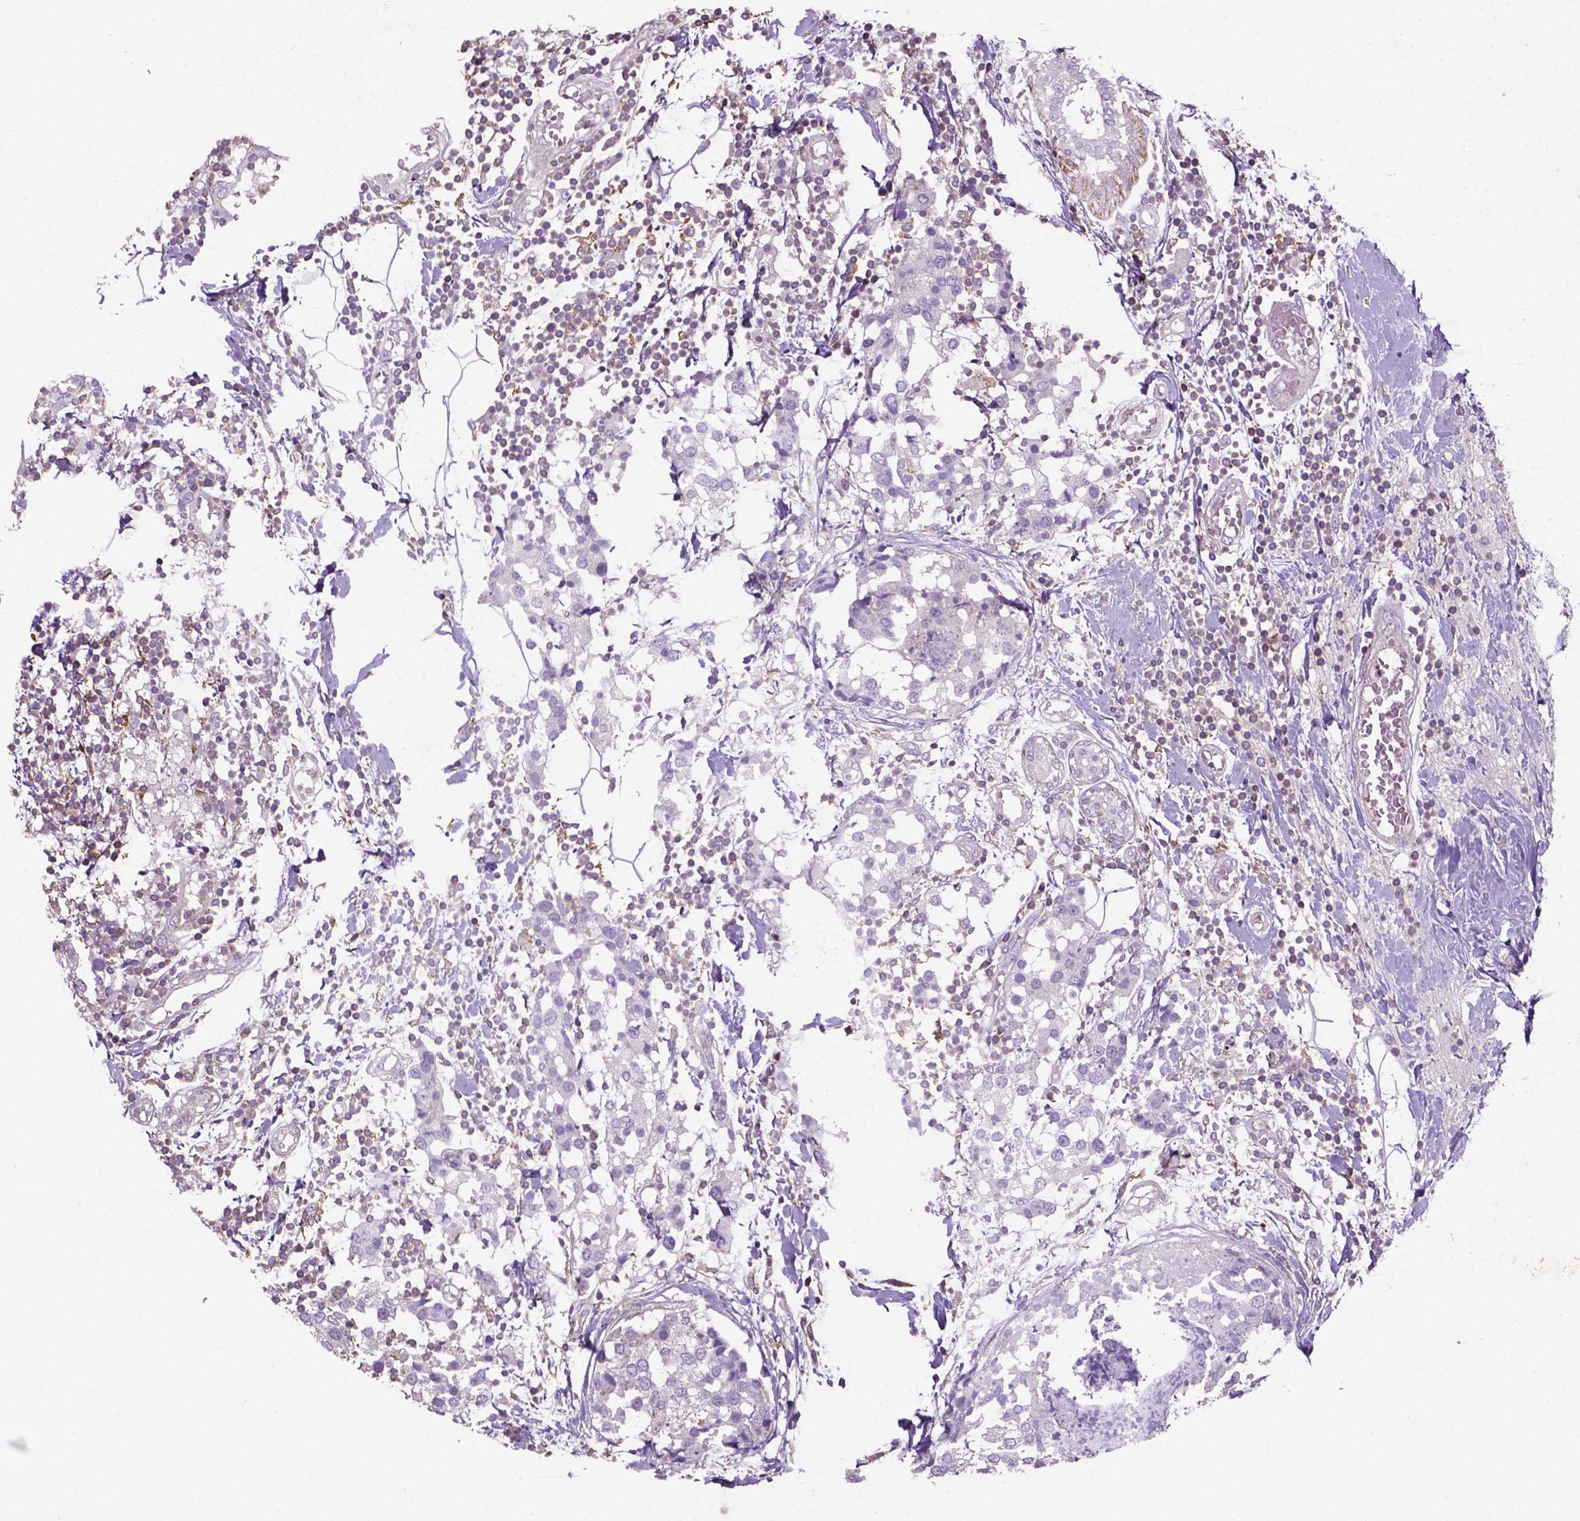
{"staining": {"intensity": "negative", "quantity": "none", "location": "none"}, "tissue": "breast cancer", "cell_type": "Tumor cells", "image_type": "cancer", "snomed": [{"axis": "morphology", "description": "Lobular carcinoma"}, {"axis": "topography", "description": "Breast"}], "caption": "Protein analysis of breast cancer (lobular carcinoma) reveals no significant positivity in tumor cells.", "gene": "BMP4", "patient": {"sex": "female", "age": 59}}